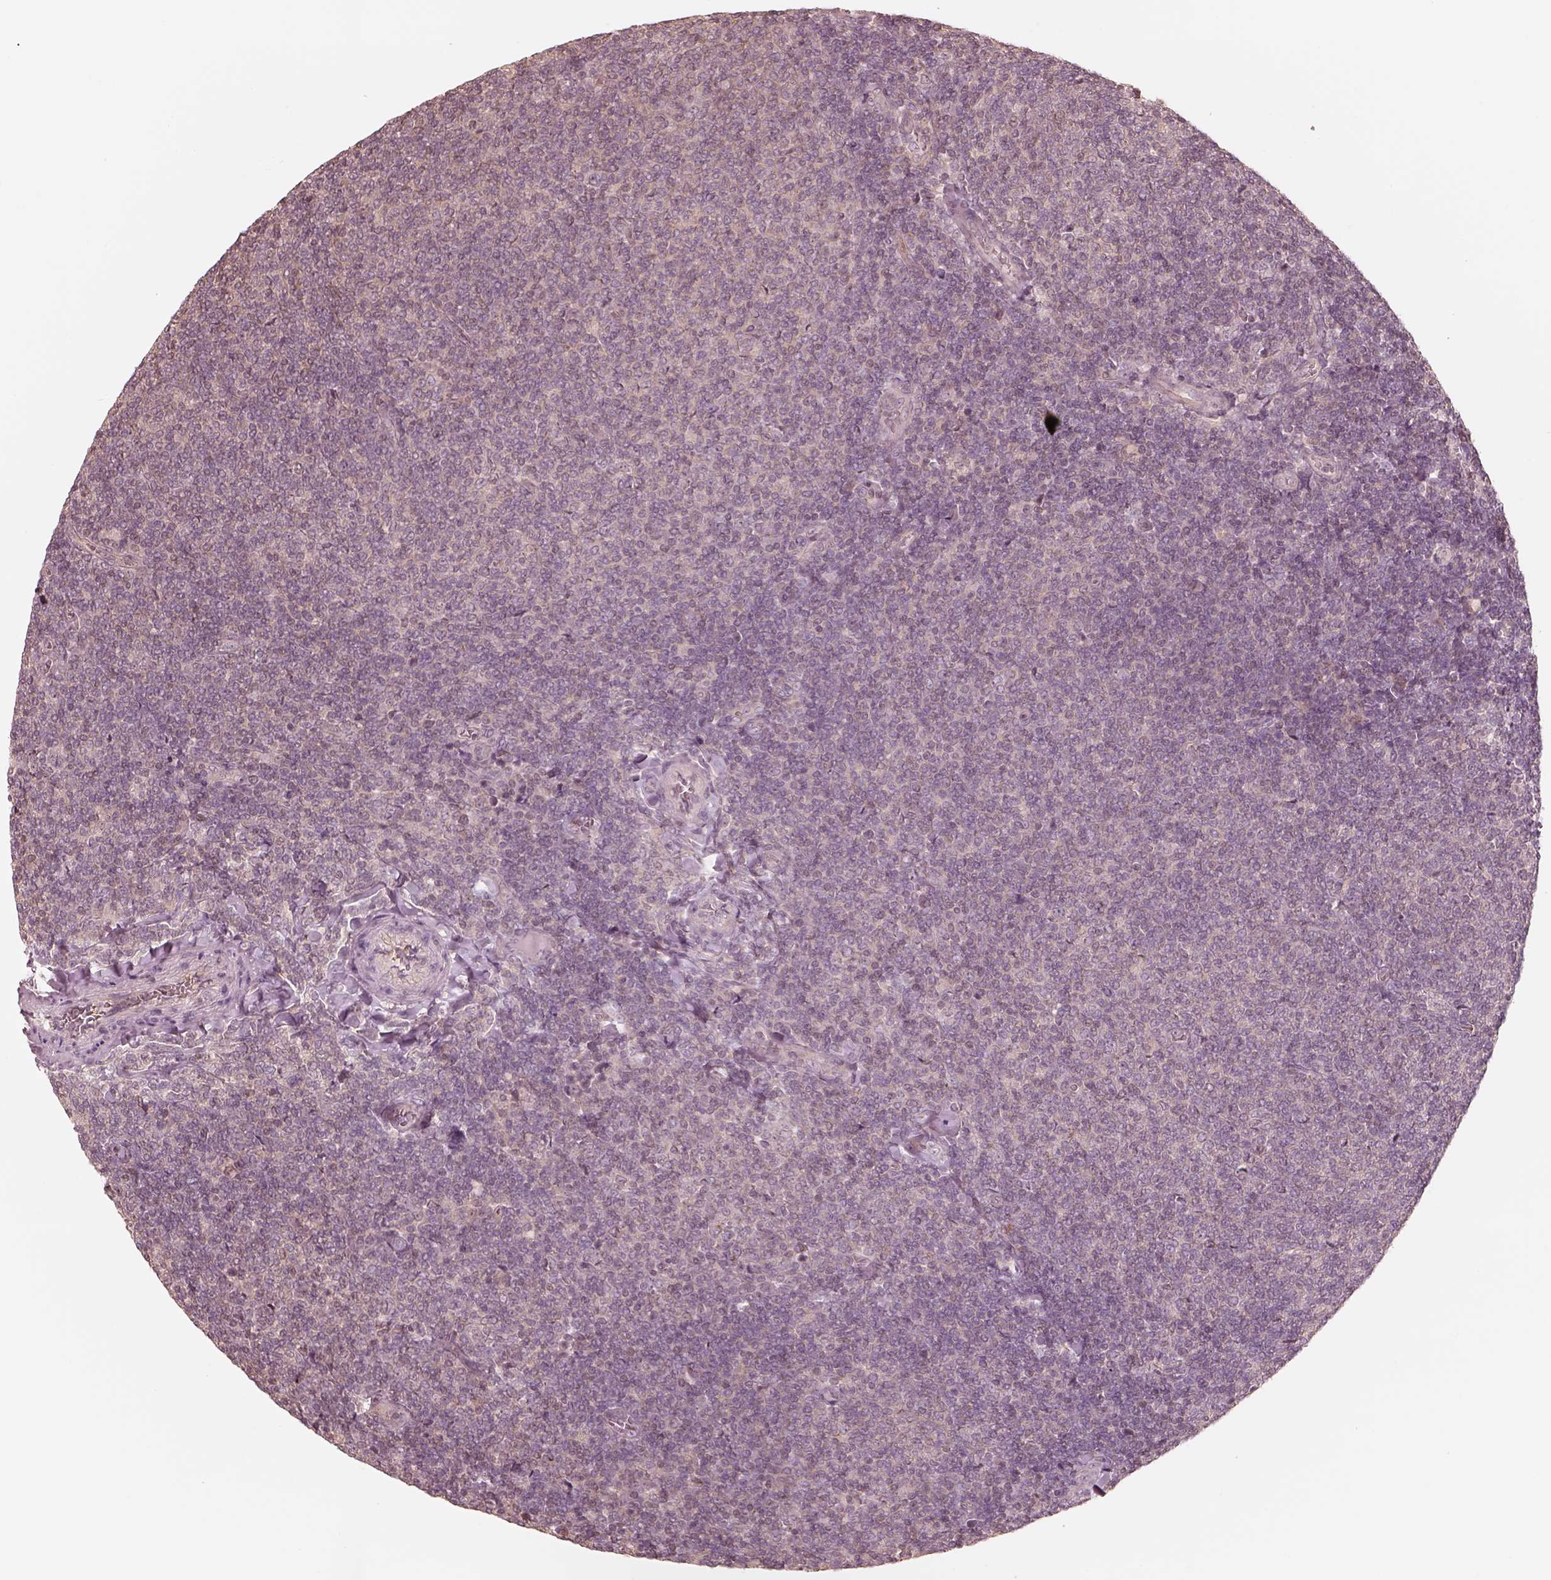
{"staining": {"intensity": "negative", "quantity": "none", "location": "none"}, "tissue": "lymphoma", "cell_type": "Tumor cells", "image_type": "cancer", "snomed": [{"axis": "morphology", "description": "Malignant lymphoma, non-Hodgkin's type, Low grade"}, {"axis": "topography", "description": "Lymph node"}], "caption": "The micrograph exhibits no staining of tumor cells in low-grade malignant lymphoma, non-Hodgkin's type. Brightfield microscopy of IHC stained with DAB (3,3'-diaminobenzidine) (brown) and hematoxylin (blue), captured at high magnification.", "gene": "KIF5C", "patient": {"sex": "male", "age": 52}}